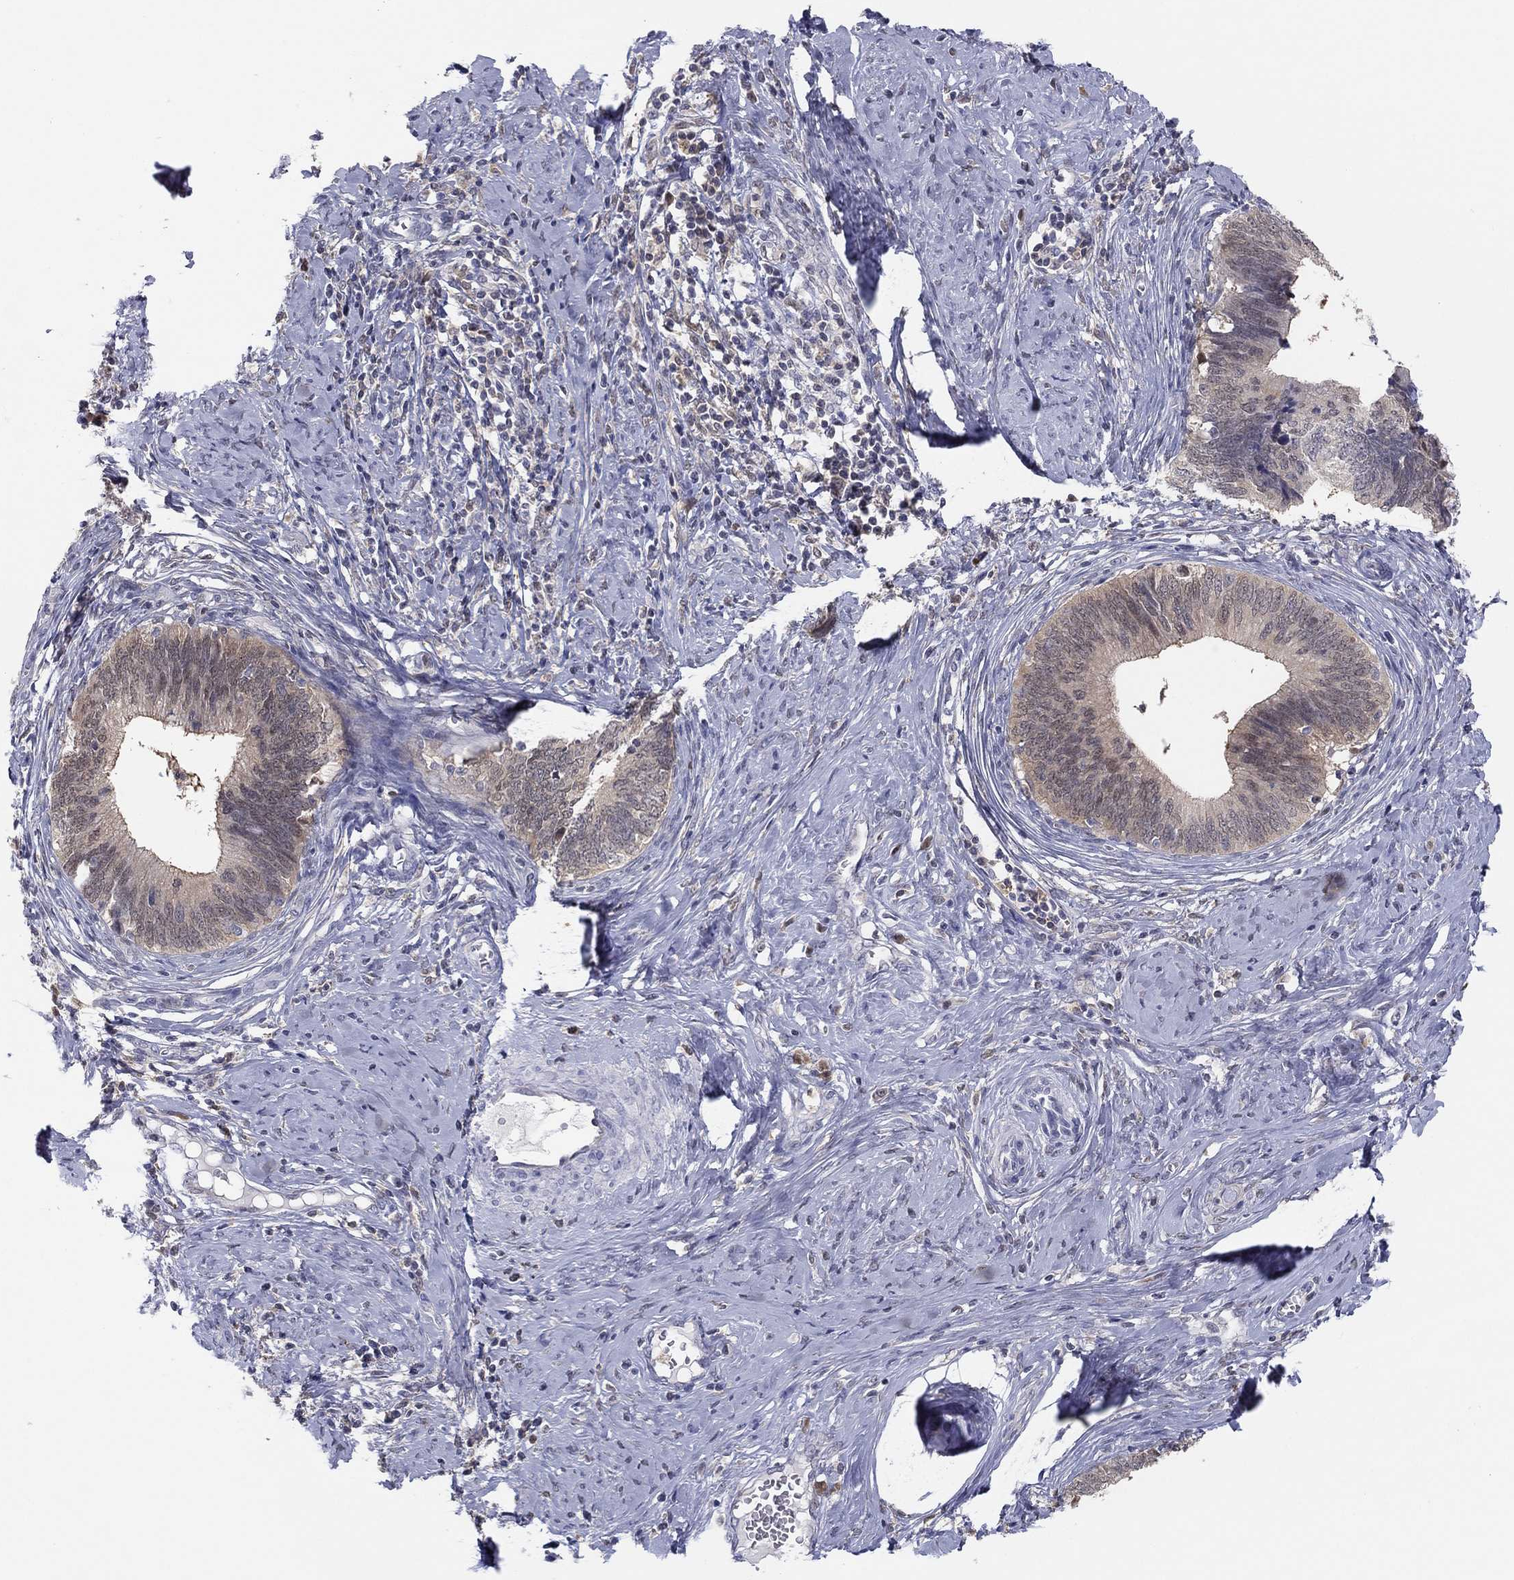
{"staining": {"intensity": "weak", "quantity": "<25%", "location": "cytoplasmic/membranous"}, "tissue": "cervical cancer", "cell_type": "Tumor cells", "image_type": "cancer", "snomed": [{"axis": "morphology", "description": "Adenocarcinoma, NOS"}, {"axis": "topography", "description": "Cervix"}], "caption": "Immunohistochemistry histopathology image of human adenocarcinoma (cervical) stained for a protein (brown), which demonstrates no staining in tumor cells.", "gene": "PDXK", "patient": {"sex": "female", "age": 42}}